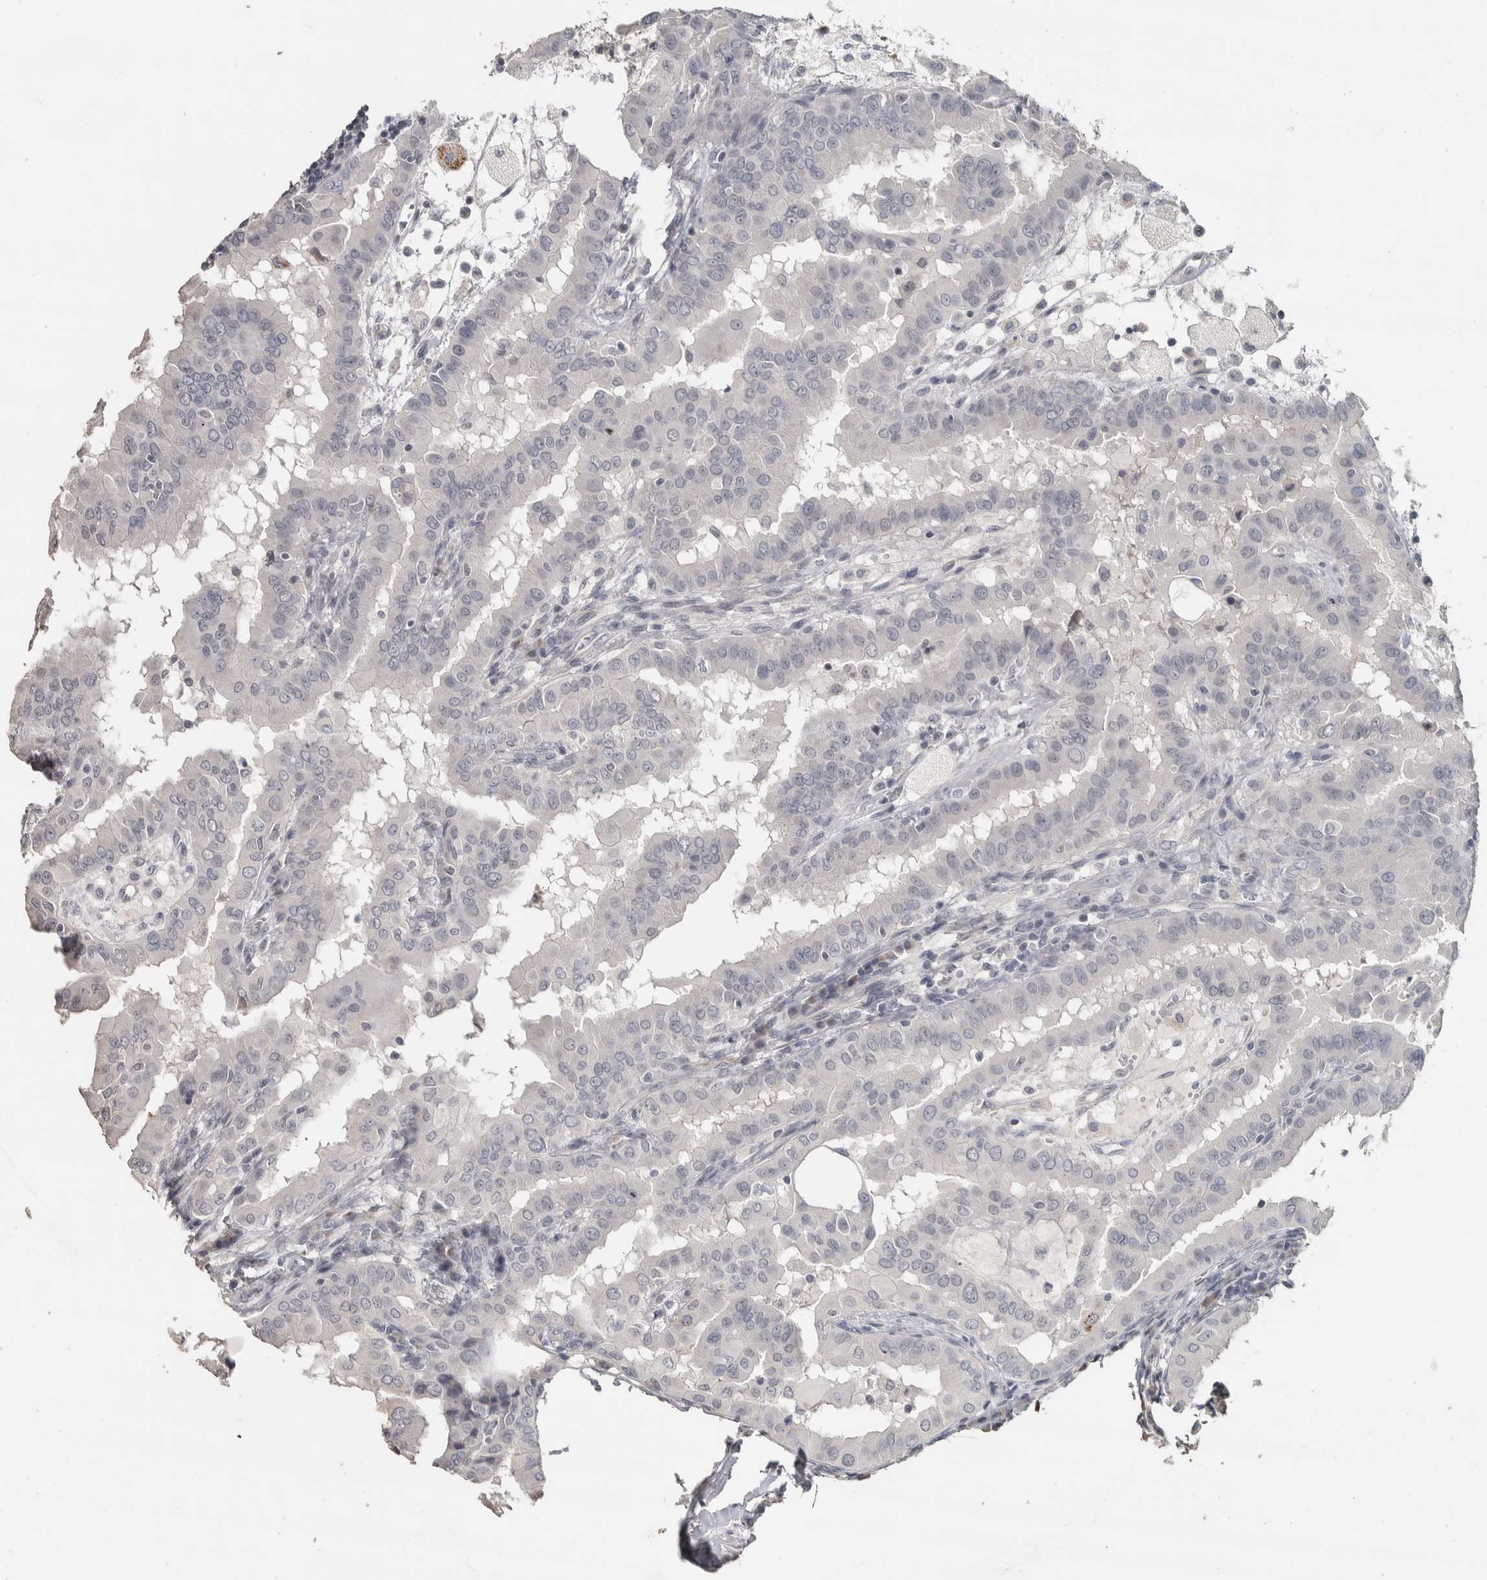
{"staining": {"intensity": "negative", "quantity": "none", "location": "none"}, "tissue": "thyroid cancer", "cell_type": "Tumor cells", "image_type": "cancer", "snomed": [{"axis": "morphology", "description": "Papillary adenocarcinoma, NOS"}, {"axis": "topography", "description": "Thyroid gland"}], "caption": "A histopathology image of papillary adenocarcinoma (thyroid) stained for a protein reveals no brown staining in tumor cells. (DAB IHC visualized using brightfield microscopy, high magnification).", "gene": "NECAB1", "patient": {"sex": "male", "age": 33}}